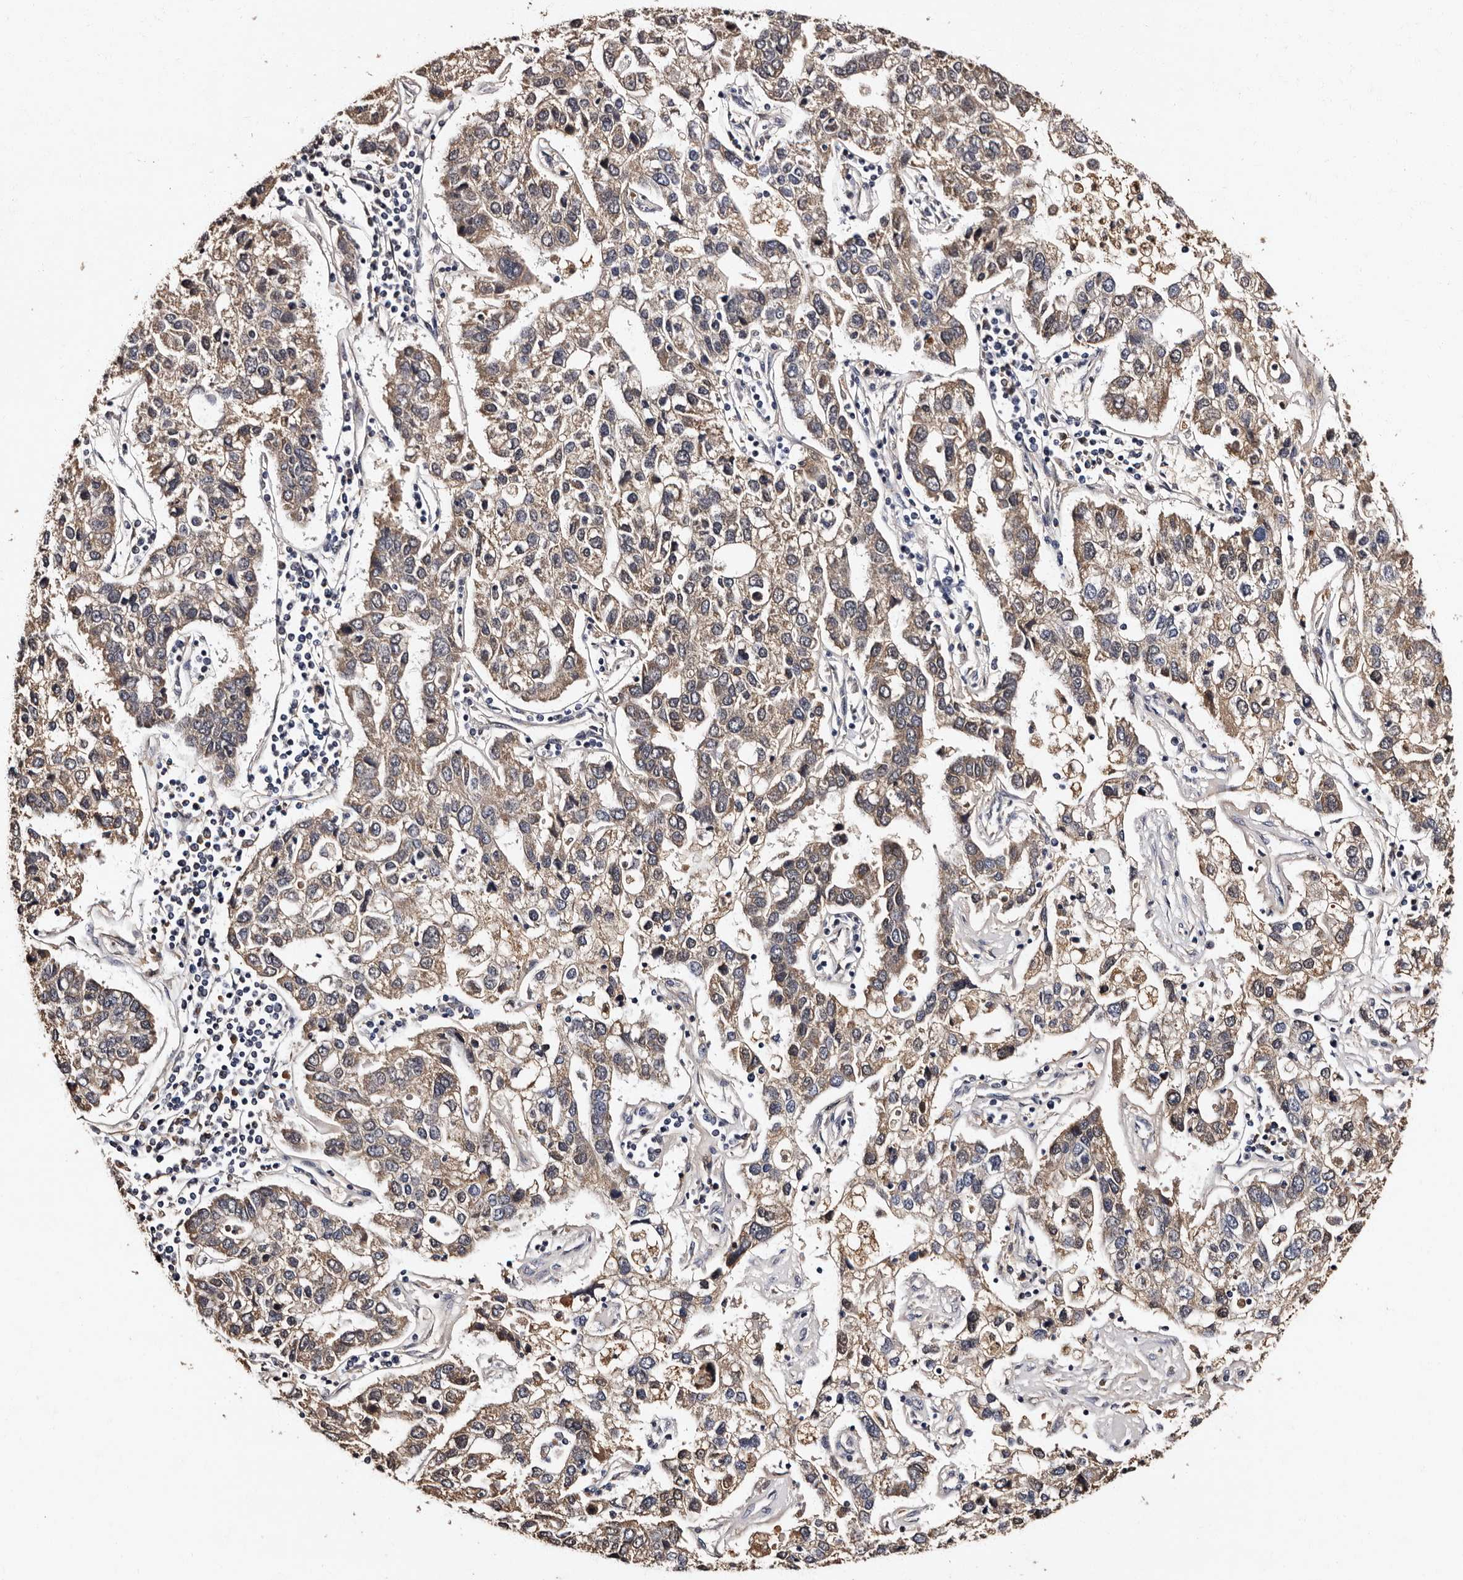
{"staining": {"intensity": "weak", "quantity": ">75%", "location": "cytoplasmic/membranous"}, "tissue": "pancreatic cancer", "cell_type": "Tumor cells", "image_type": "cancer", "snomed": [{"axis": "morphology", "description": "Adenocarcinoma, NOS"}, {"axis": "topography", "description": "Pancreas"}], "caption": "Immunohistochemistry (IHC) (DAB) staining of human pancreatic cancer demonstrates weak cytoplasmic/membranous protein expression in approximately >75% of tumor cells.", "gene": "ADCK5", "patient": {"sex": "female", "age": 61}}